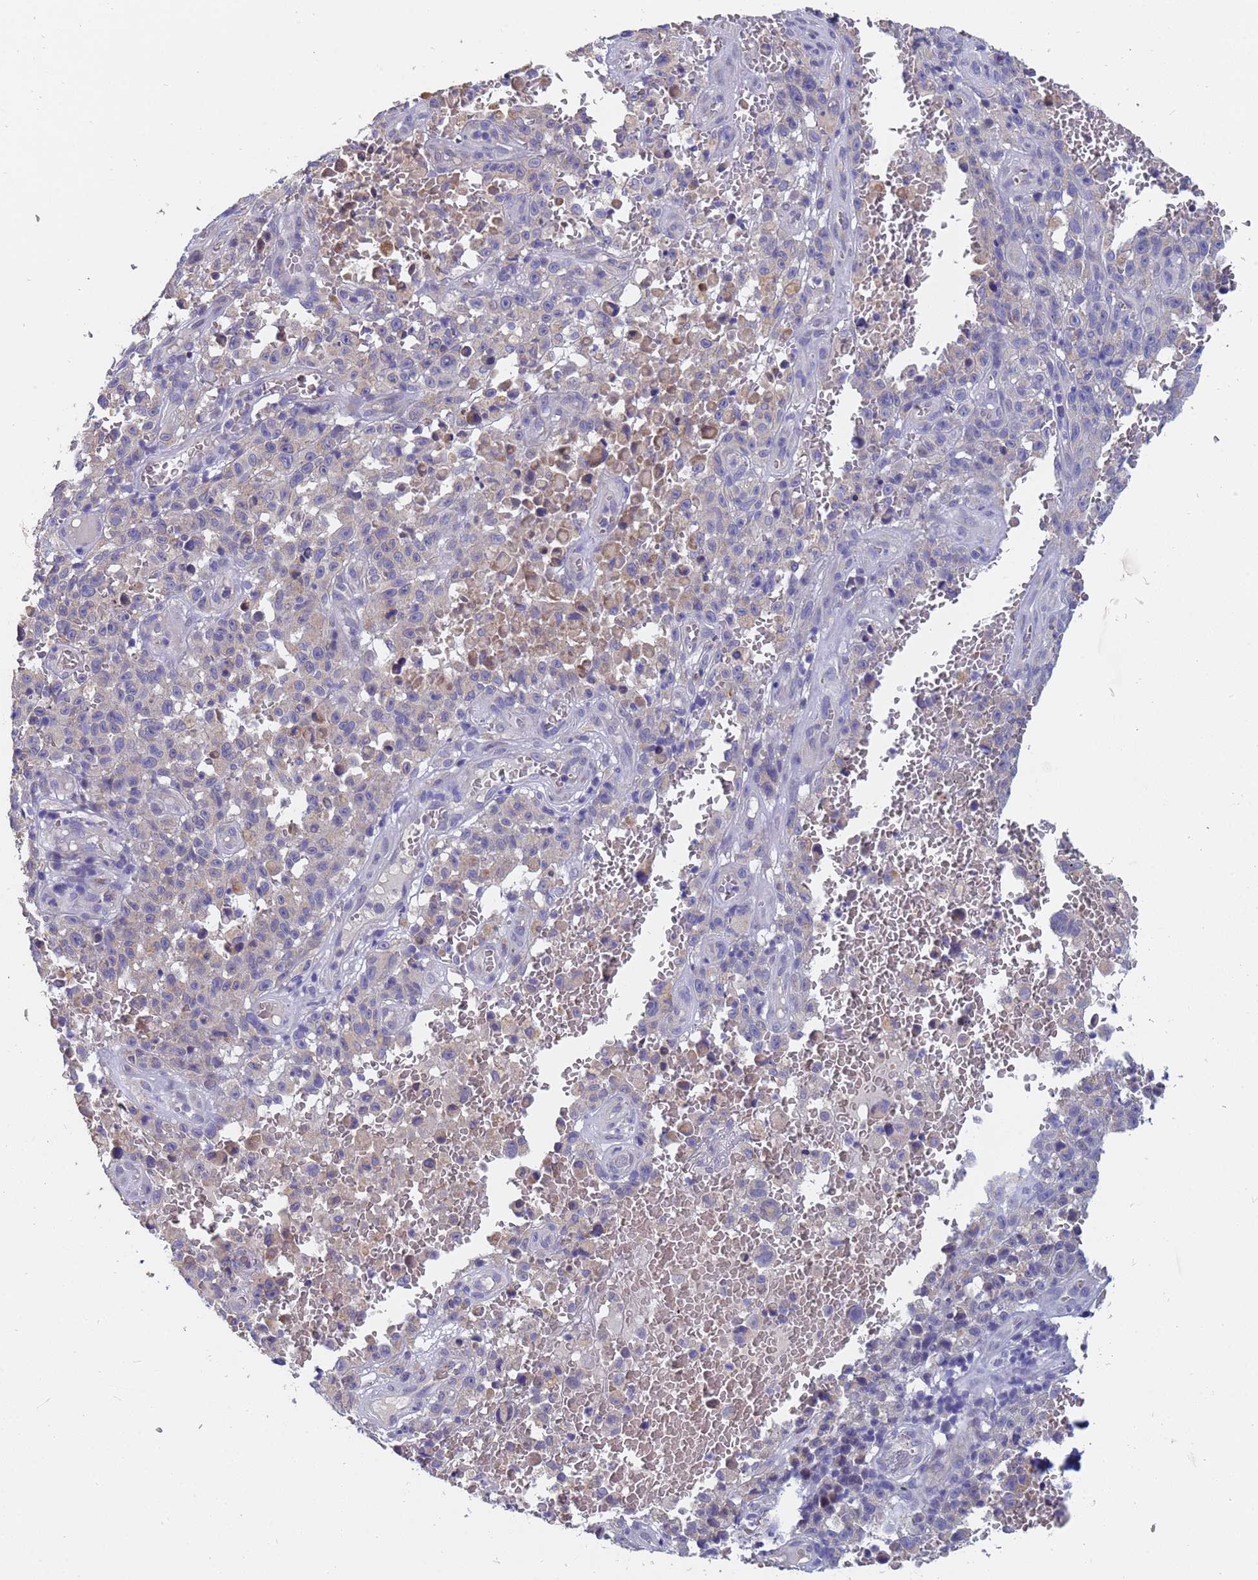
{"staining": {"intensity": "negative", "quantity": "none", "location": "none"}, "tissue": "melanoma", "cell_type": "Tumor cells", "image_type": "cancer", "snomed": [{"axis": "morphology", "description": "Malignant melanoma, NOS"}, {"axis": "topography", "description": "Skin"}], "caption": "A micrograph of human melanoma is negative for staining in tumor cells.", "gene": "IHO1", "patient": {"sex": "female", "age": 82}}